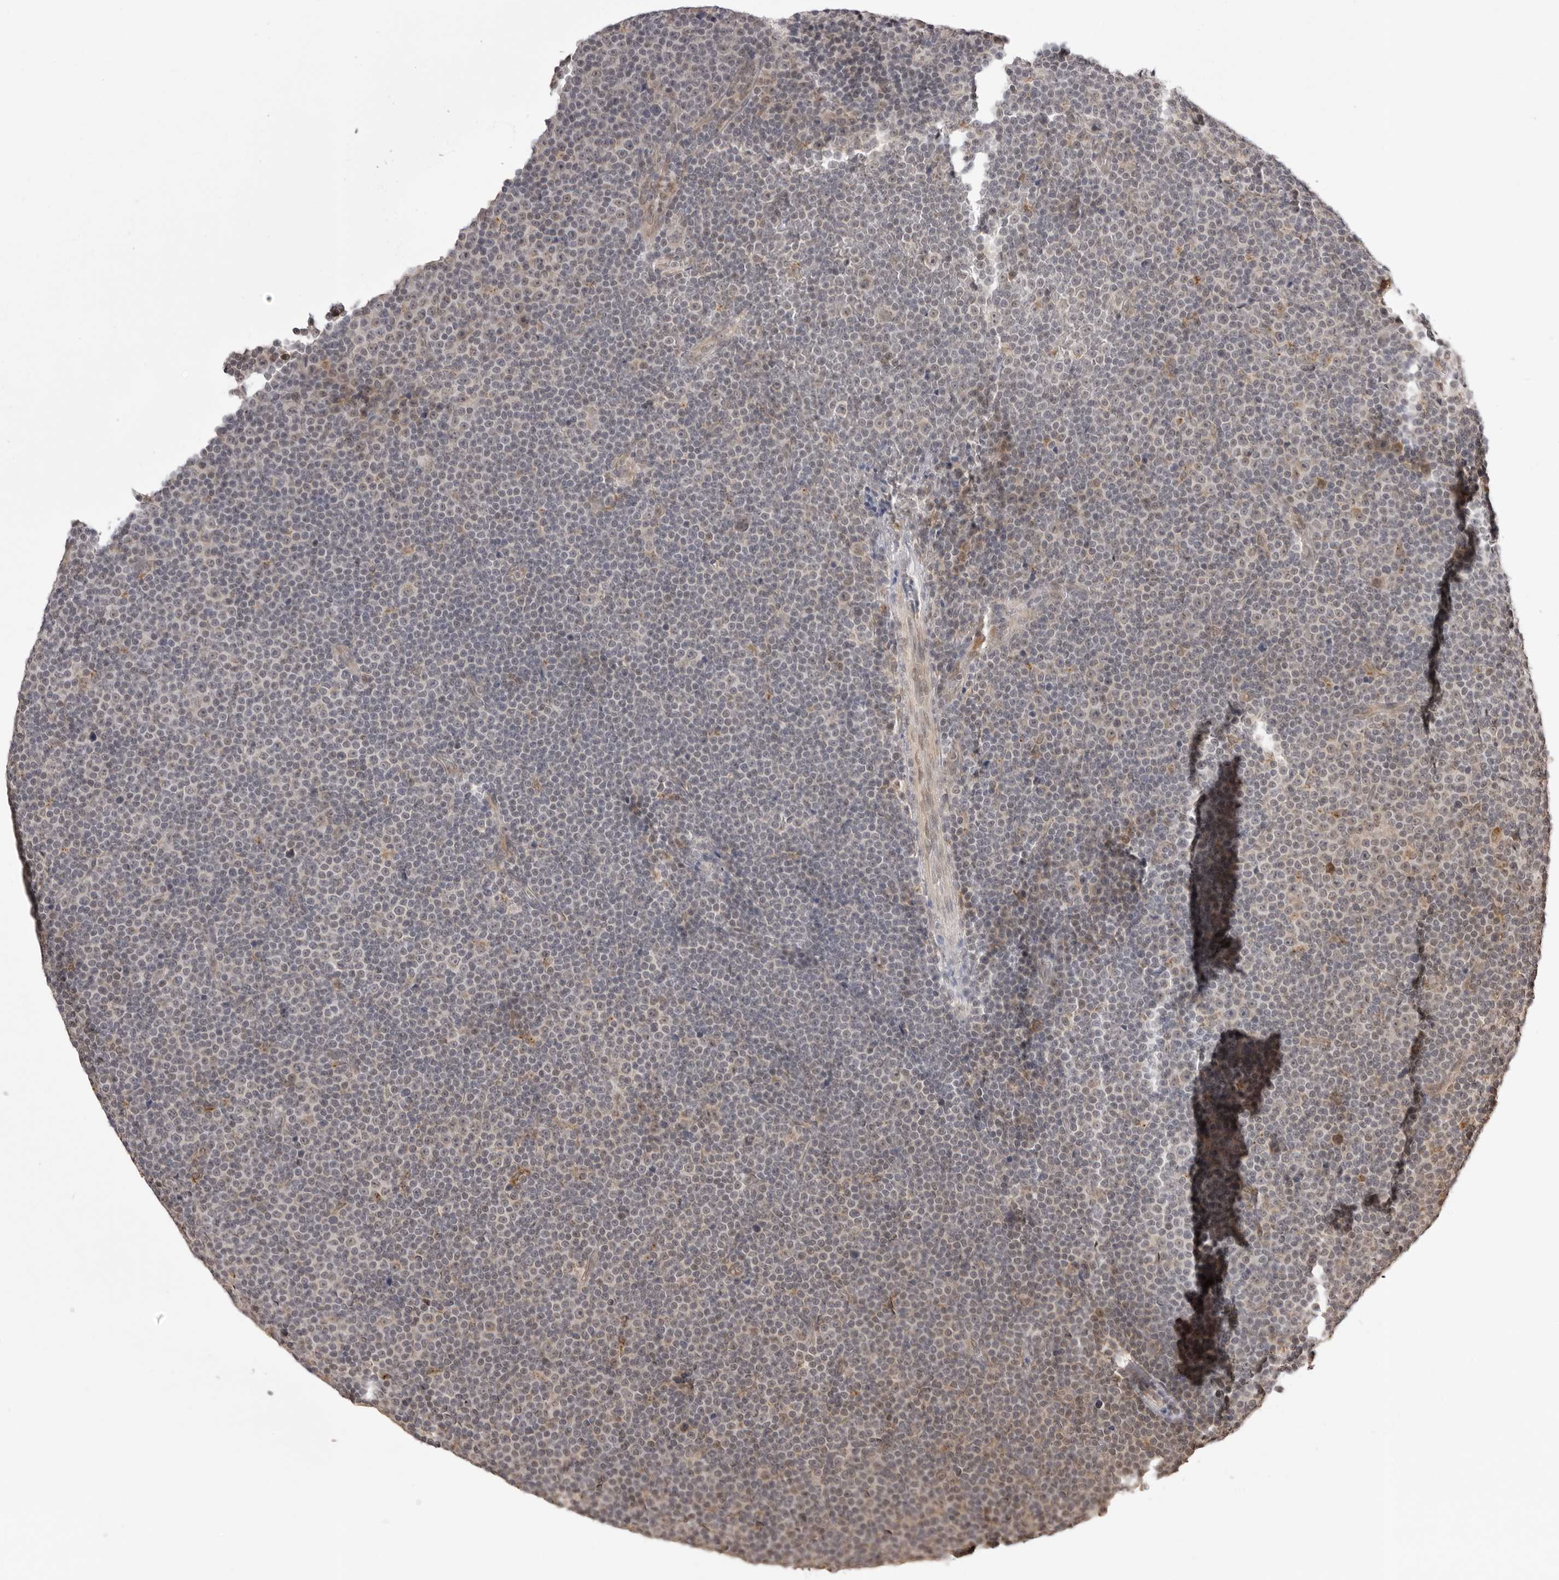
{"staining": {"intensity": "negative", "quantity": "none", "location": "none"}, "tissue": "lymphoma", "cell_type": "Tumor cells", "image_type": "cancer", "snomed": [{"axis": "morphology", "description": "Malignant lymphoma, non-Hodgkin's type, Low grade"}, {"axis": "topography", "description": "Lymph node"}], "caption": "The photomicrograph reveals no staining of tumor cells in lymphoma.", "gene": "ZC3H11A", "patient": {"sex": "female", "age": 67}}